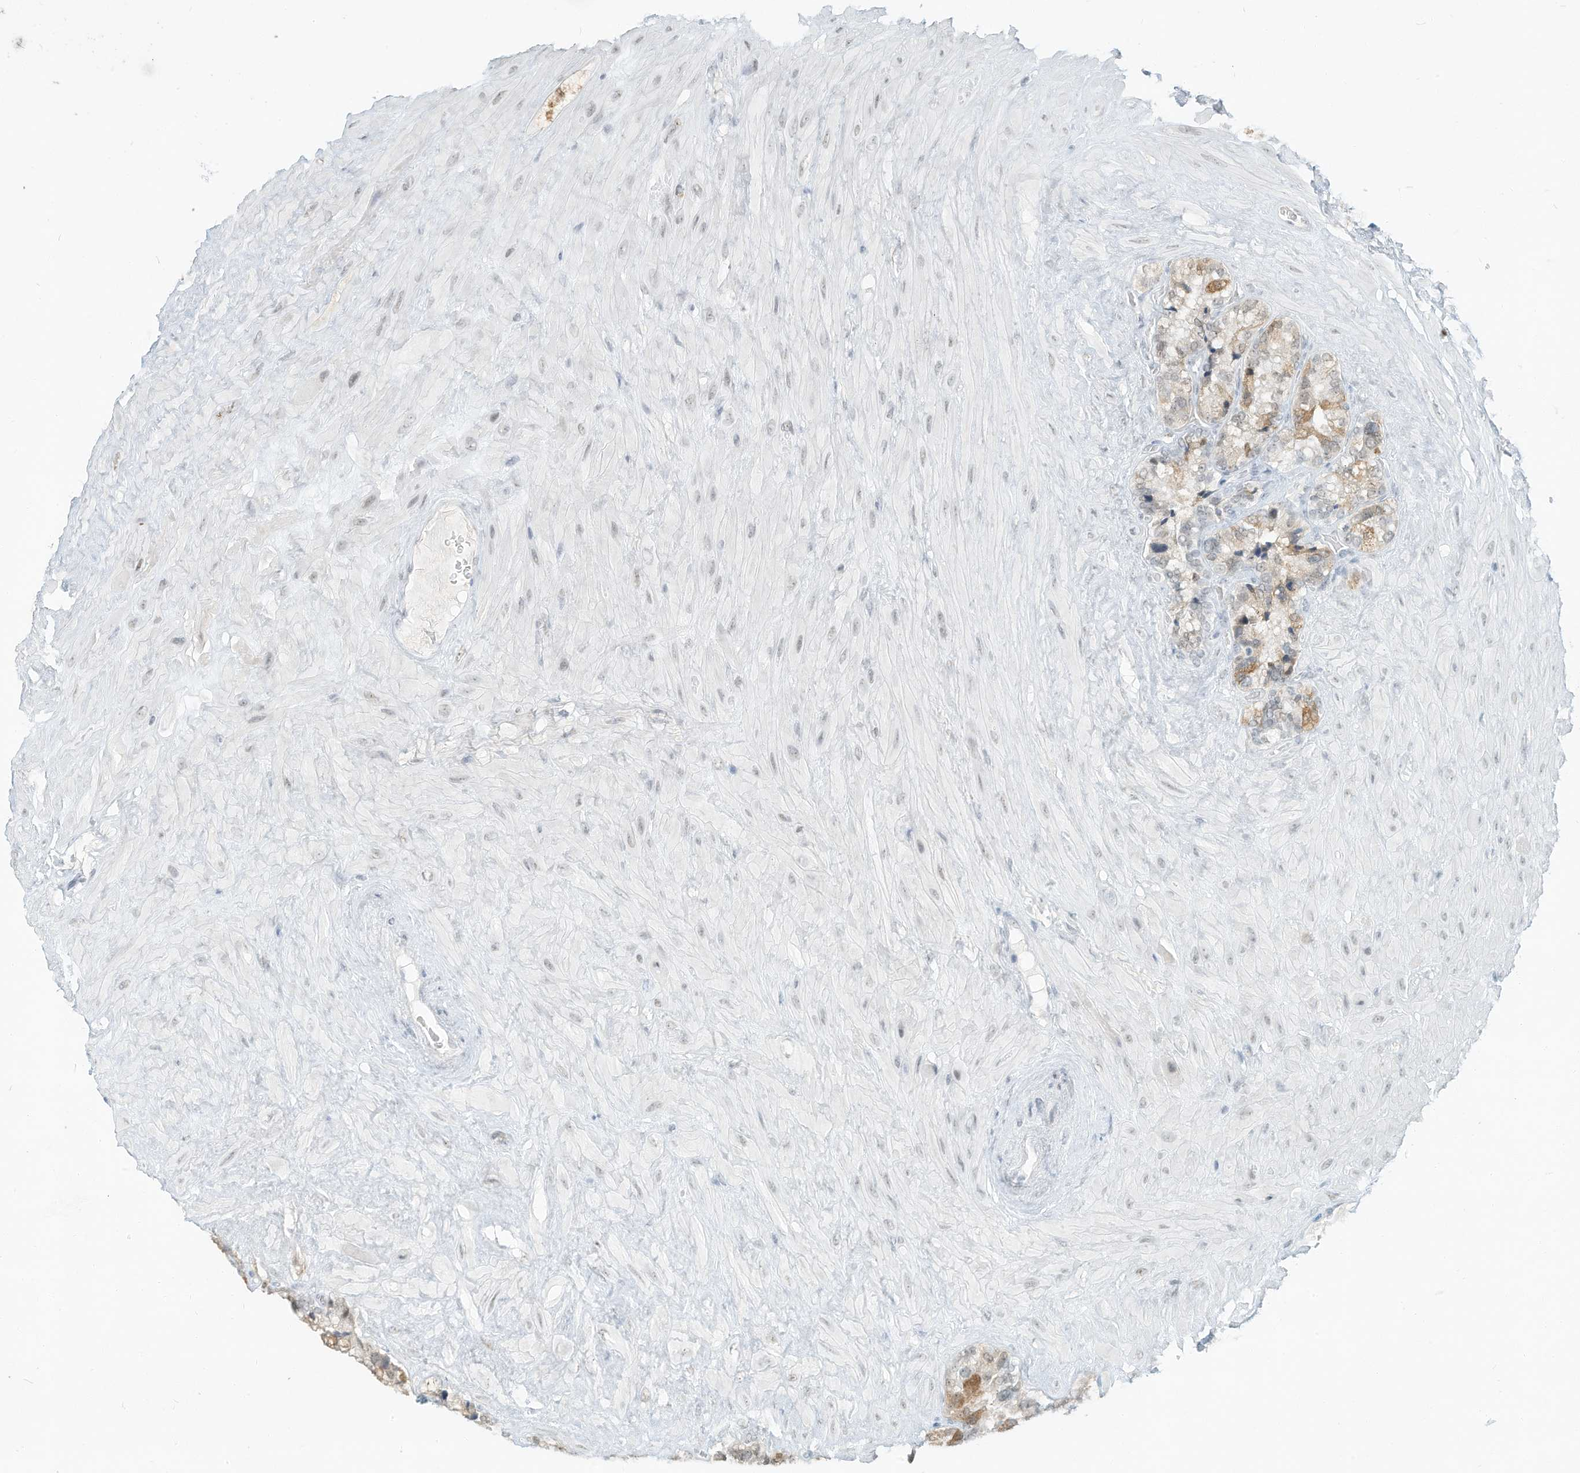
{"staining": {"intensity": "moderate", "quantity": "<25%", "location": "cytoplasmic/membranous"}, "tissue": "seminal vesicle", "cell_type": "Glandular cells", "image_type": "normal", "snomed": [{"axis": "morphology", "description": "Normal tissue, NOS"}, {"axis": "topography", "description": "Prostate"}, {"axis": "topography", "description": "Seminal veicle"}], "caption": "This photomicrograph reveals benign seminal vesicle stained with immunohistochemistry to label a protein in brown. The cytoplasmic/membranous of glandular cells show moderate positivity for the protein. Nuclei are counter-stained blue.", "gene": "PGC", "patient": {"sex": "male", "age": 68}}